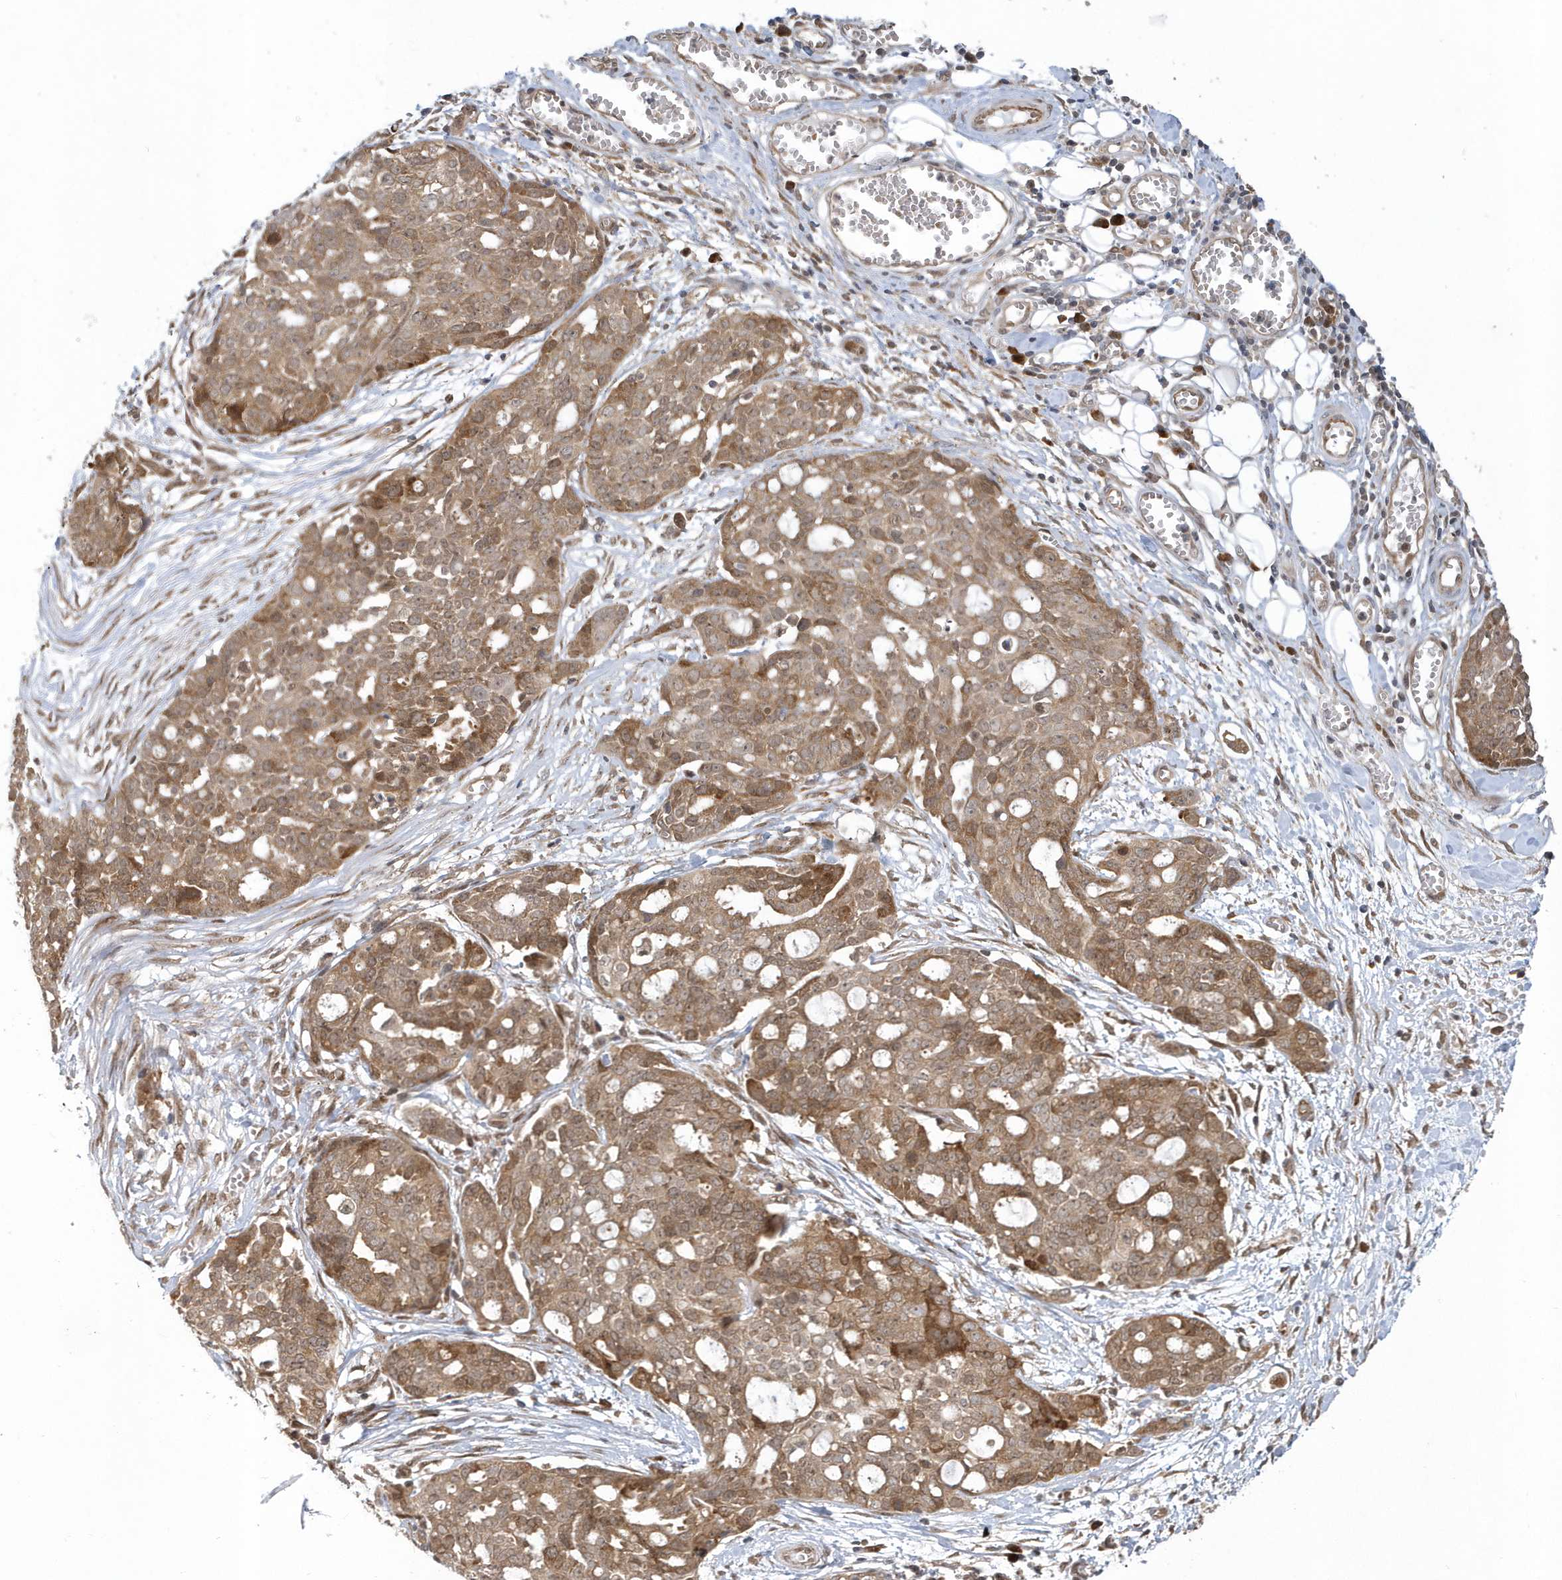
{"staining": {"intensity": "moderate", "quantity": ">75%", "location": "cytoplasmic/membranous"}, "tissue": "ovarian cancer", "cell_type": "Tumor cells", "image_type": "cancer", "snomed": [{"axis": "morphology", "description": "Cystadenocarcinoma, serous, NOS"}, {"axis": "topography", "description": "Soft tissue"}, {"axis": "topography", "description": "Ovary"}], "caption": "Immunohistochemistry (IHC) of human ovarian cancer (serous cystadenocarcinoma) exhibits medium levels of moderate cytoplasmic/membranous positivity in approximately >75% of tumor cells. The staining is performed using DAB (3,3'-diaminobenzidine) brown chromogen to label protein expression. The nuclei are counter-stained blue using hematoxylin.", "gene": "ATG4A", "patient": {"sex": "female", "age": 57}}